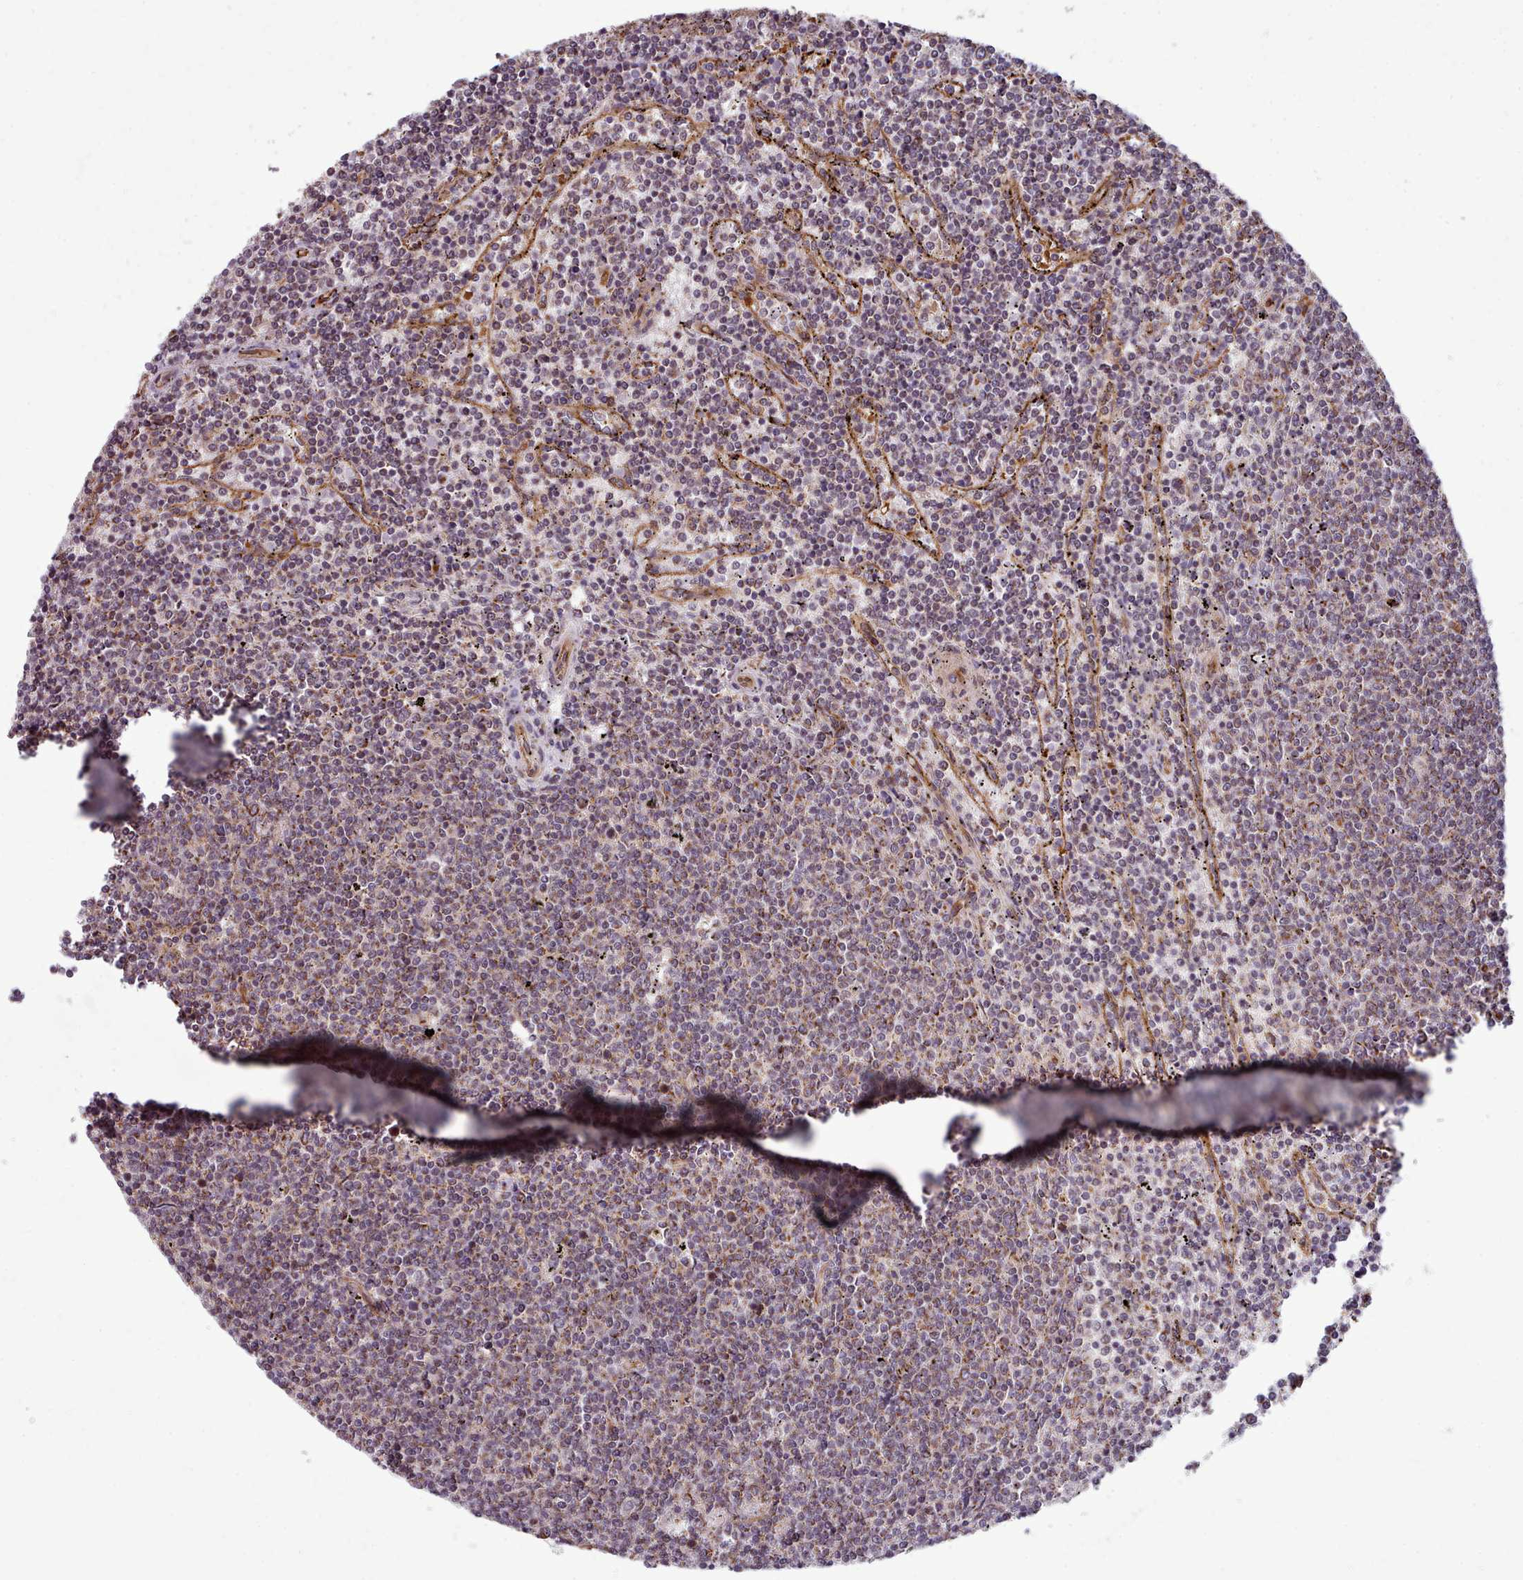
{"staining": {"intensity": "weak", "quantity": "25%-75%", "location": "cytoplasmic/membranous"}, "tissue": "lymphoma", "cell_type": "Tumor cells", "image_type": "cancer", "snomed": [{"axis": "morphology", "description": "Malignant lymphoma, non-Hodgkin's type, Low grade"}, {"axis": "topography", "description": "Spleen"}], "caption": "Human lymphoma stained with a brown dye reveals weak cytoplasmic/membranous positive staining in approximately 25%-75% of tumor cells.", "gene": "MRPL46", "patient": {"sex": "female", "age": 50}}